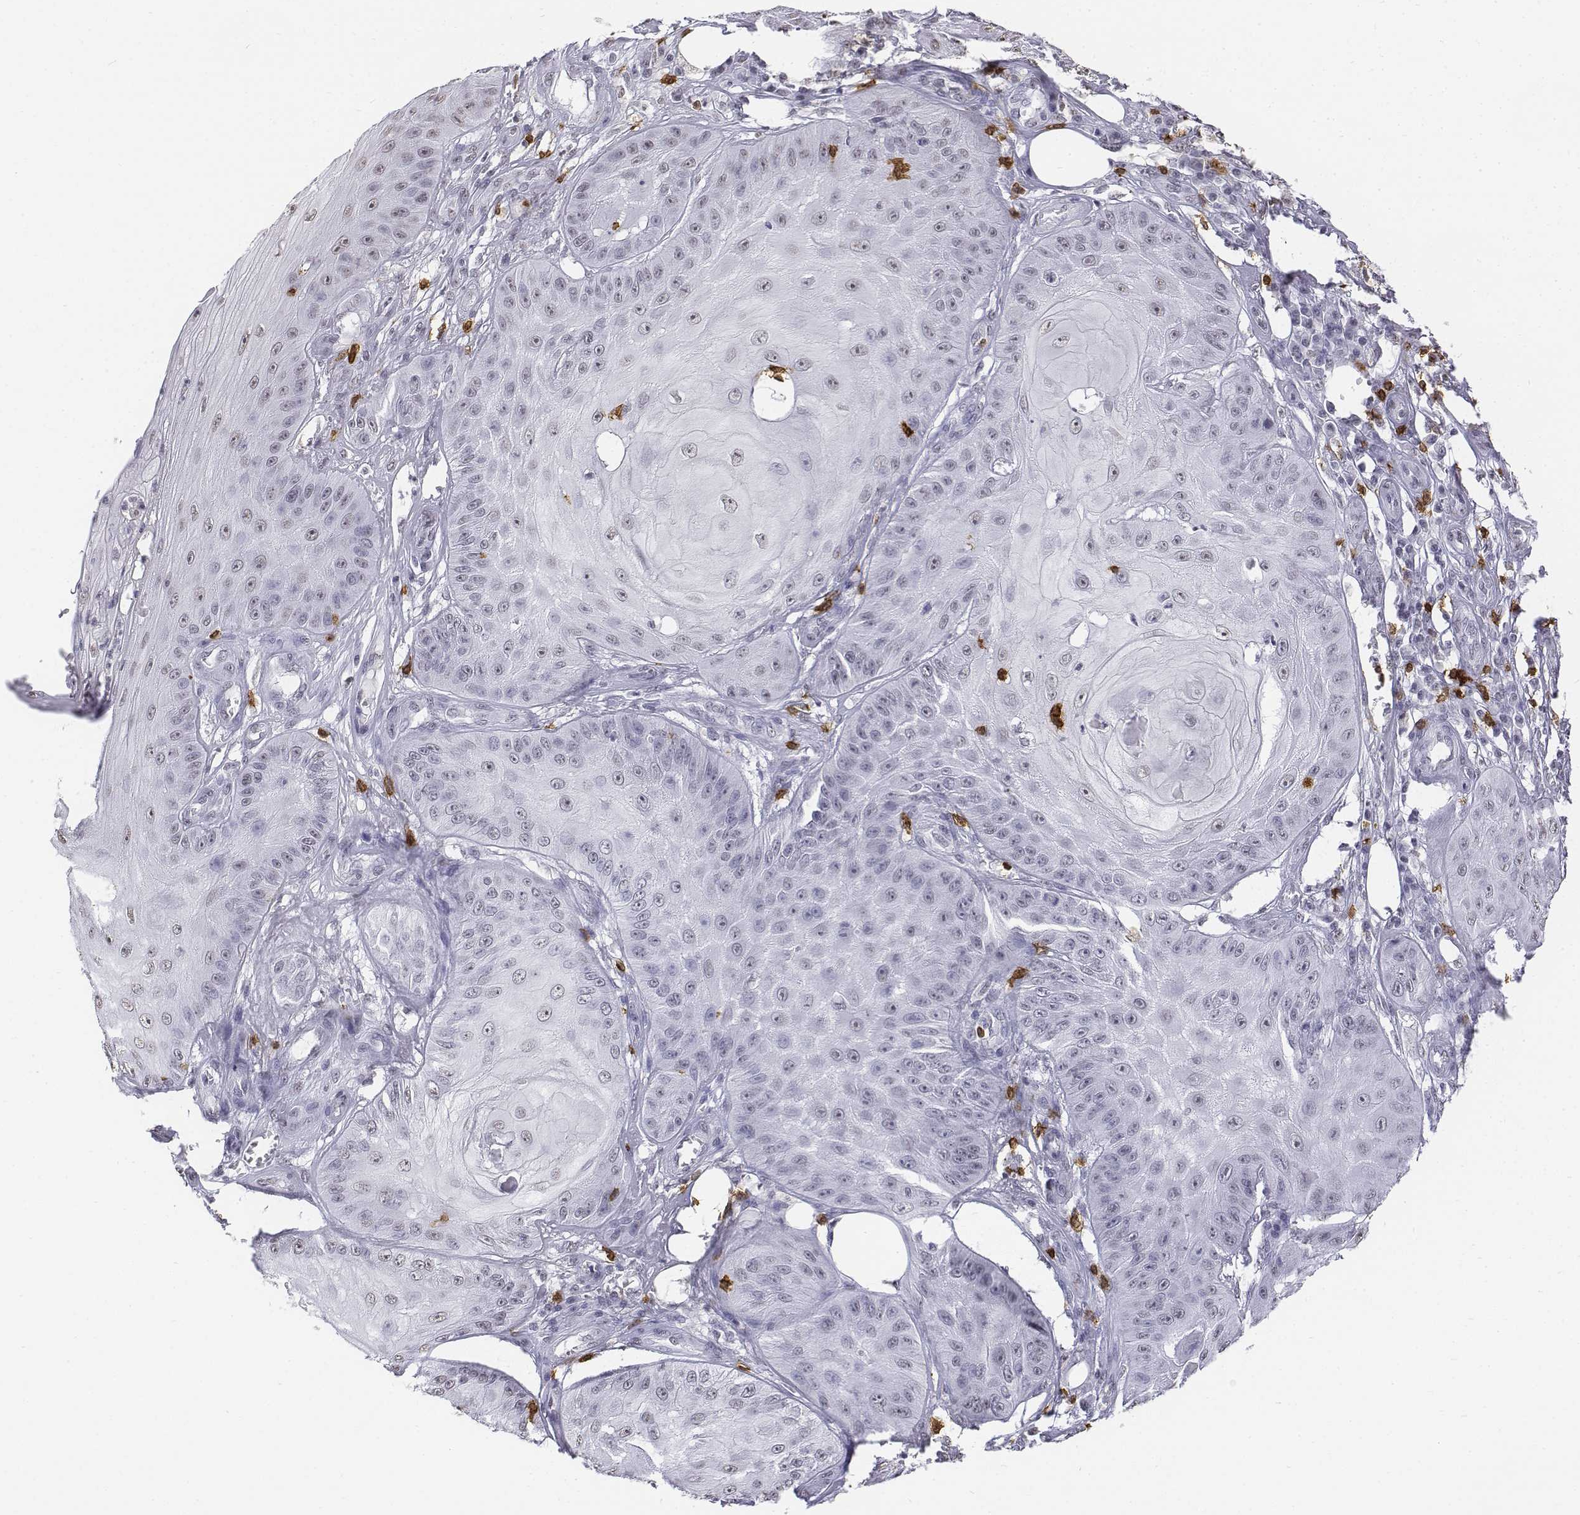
{"staining": {"intensity": "negative", "quantity": "none", "location": "none"}, "tissue": "skin cancer", "cell_type": "Tumor cells", "image_type": "cancer", "snomed": [{"axis": "morphology", "description": "Squamous cell carcinoma, NOS"}, {"axis": "topography", "description": "Skin"}], "caption": "The image shows no staining of tumor cells in skin cancer (squamous cell carcinoma).", "gene": "CD3E", "patient": {"sex": "male", "age": 70}}